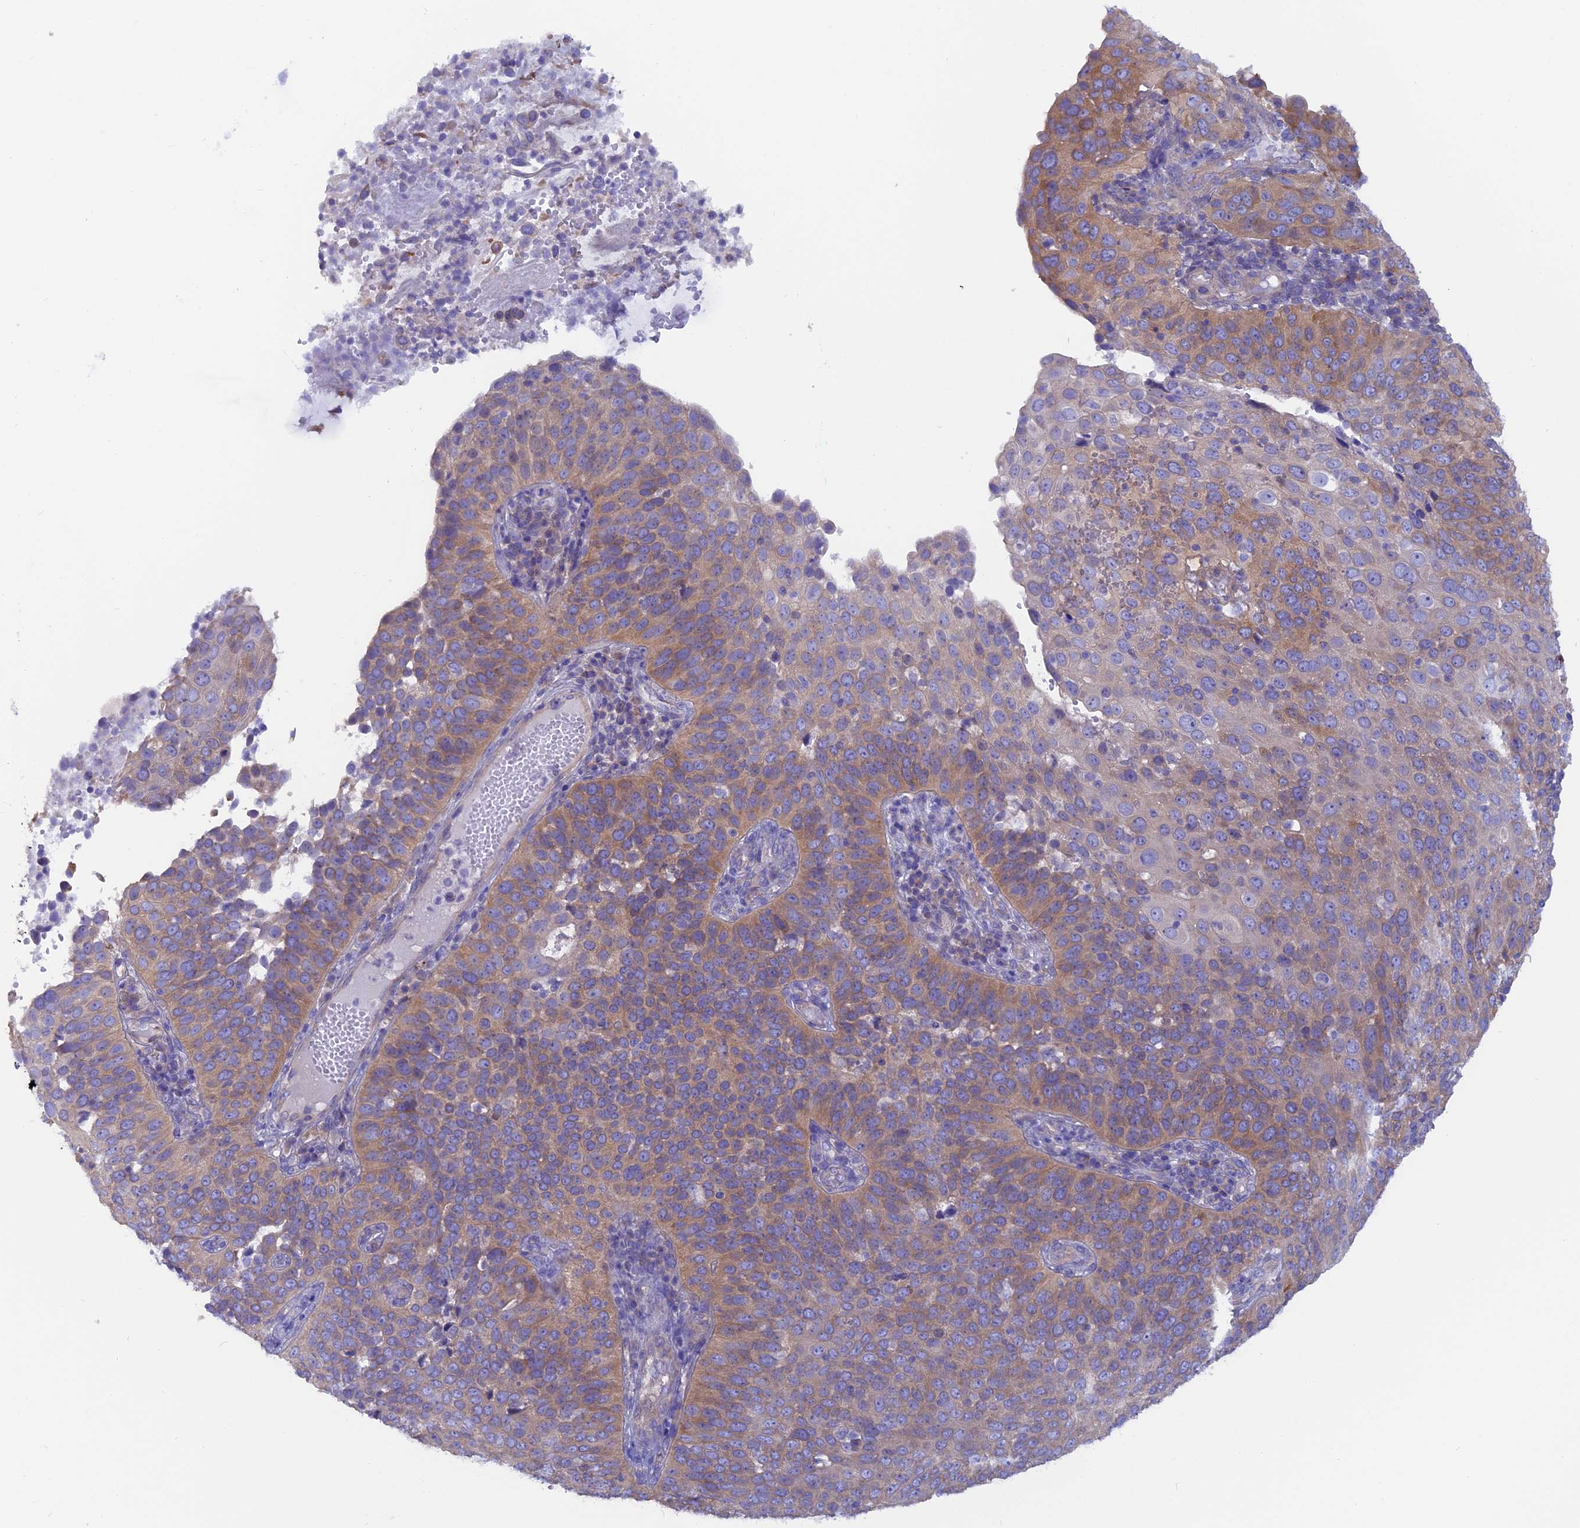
{"staining": {"intensity": "moderate", "quantity": "25%-75%", "location": "cytoplasmic/membranous"}, "tissue": "cervical cancer", "cell_type": "Tumor cells", "image_type": "cancer", "snomed": [{"axis": "morphology", "description": "Squamous cell carcinoma, NOS"}, {"axis": "topography", "description": "Cervix"}], "caption": "Immunohistochemical staining of cervical cancer (squamous cell carcinoma) displays medium levels of moderate cytoplasmic/membranous positivity in about 25%-75% of tumor cells.", "gene": "LZTFL1", "patient": {"sex": "female", "age": 36}}